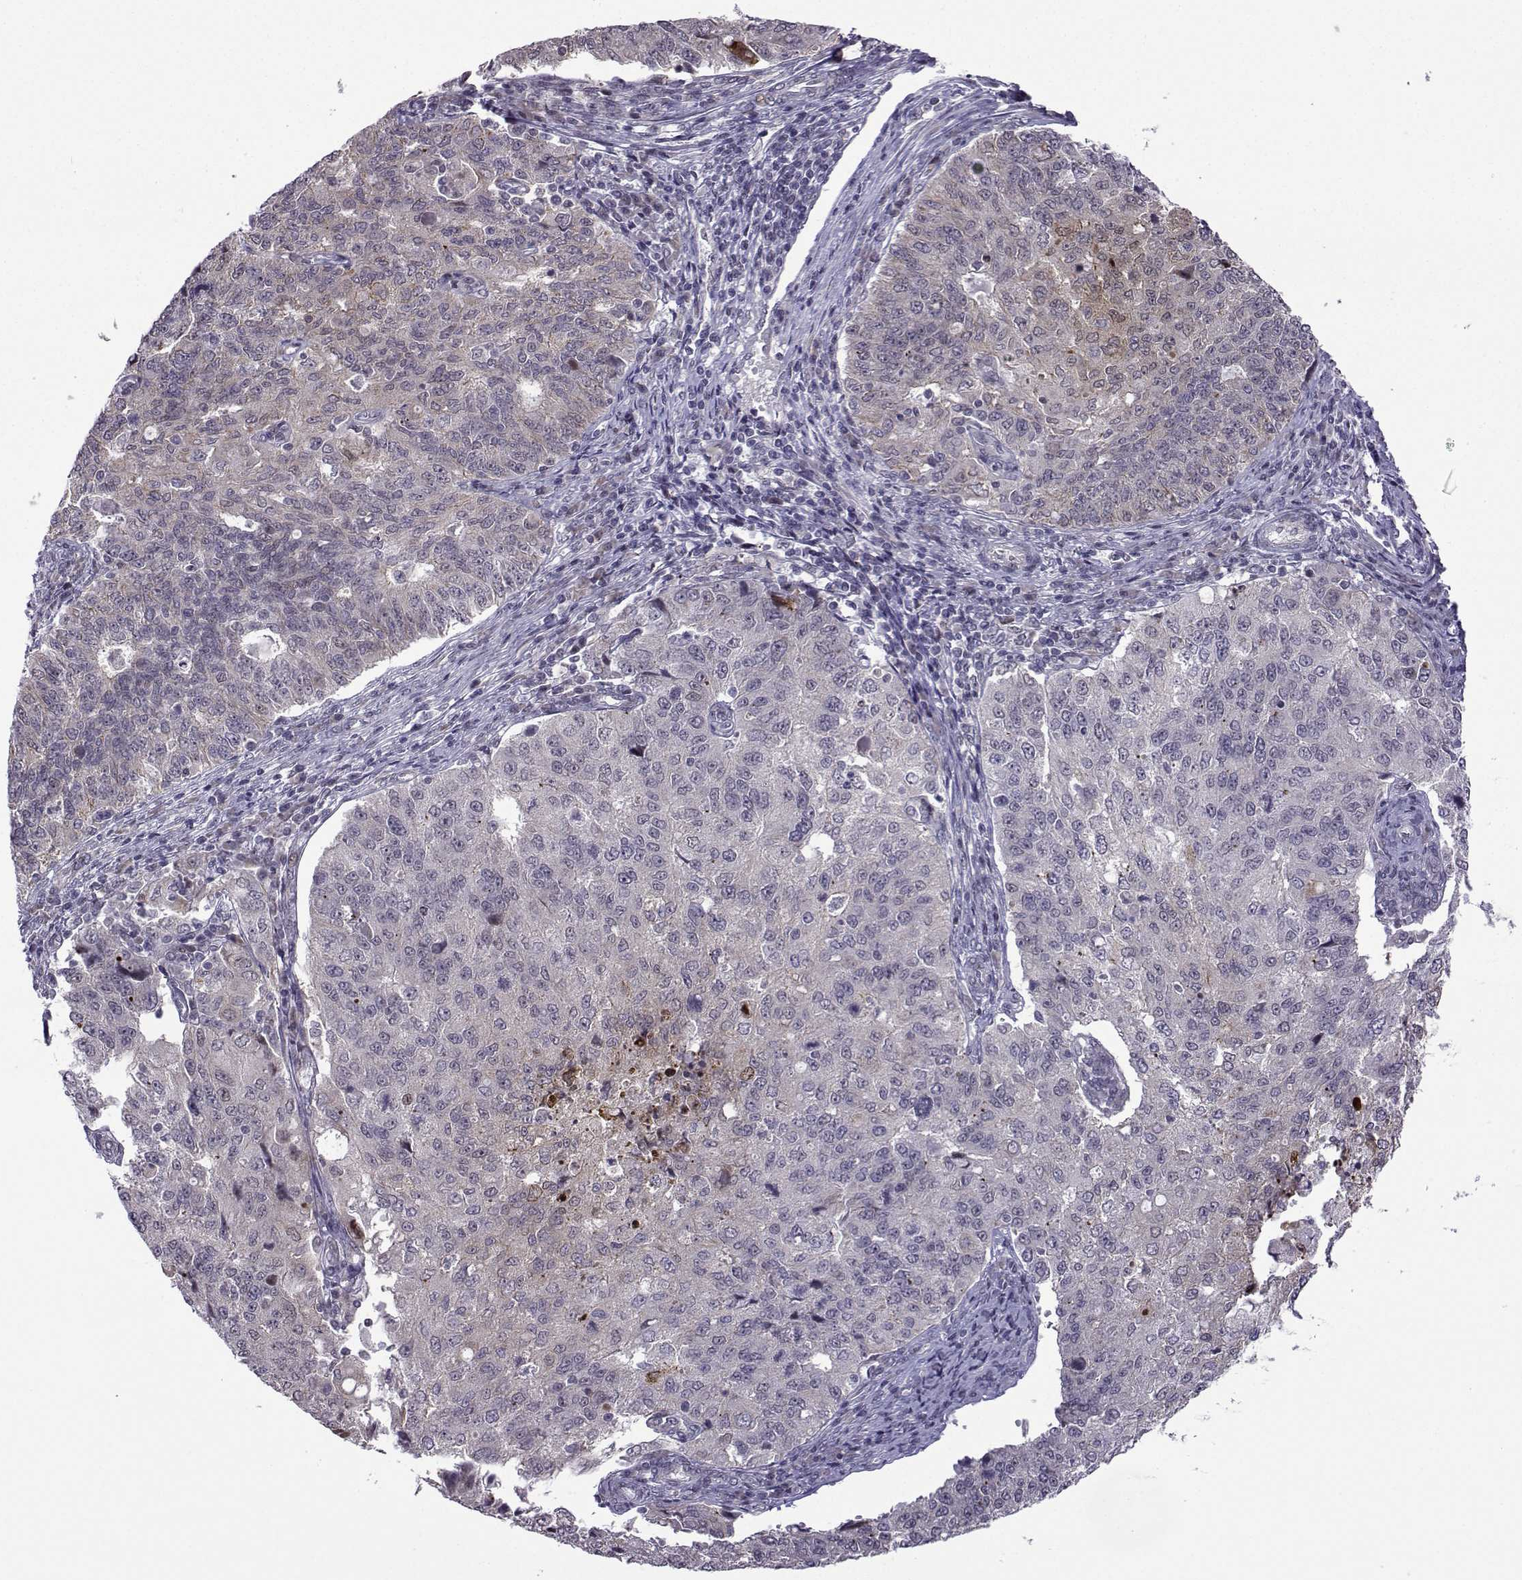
{"staining": {"intensity": "negative", "quantity": "none", "location": "none"}, "tissue": "endometrial cancer", "cell_type": "Tumor cells", "image_type": "cancer", "snomed": [{"axis": "morphology", "description": "Adenocarcinoma, NOS"}, {"axis": "topography", "description": "Endometrium"}], "caption": "Tumor cells show no significant expression in endometrial cancer.", "gene": "FGF3", "patient": {"sex": "female", "age": 43}}